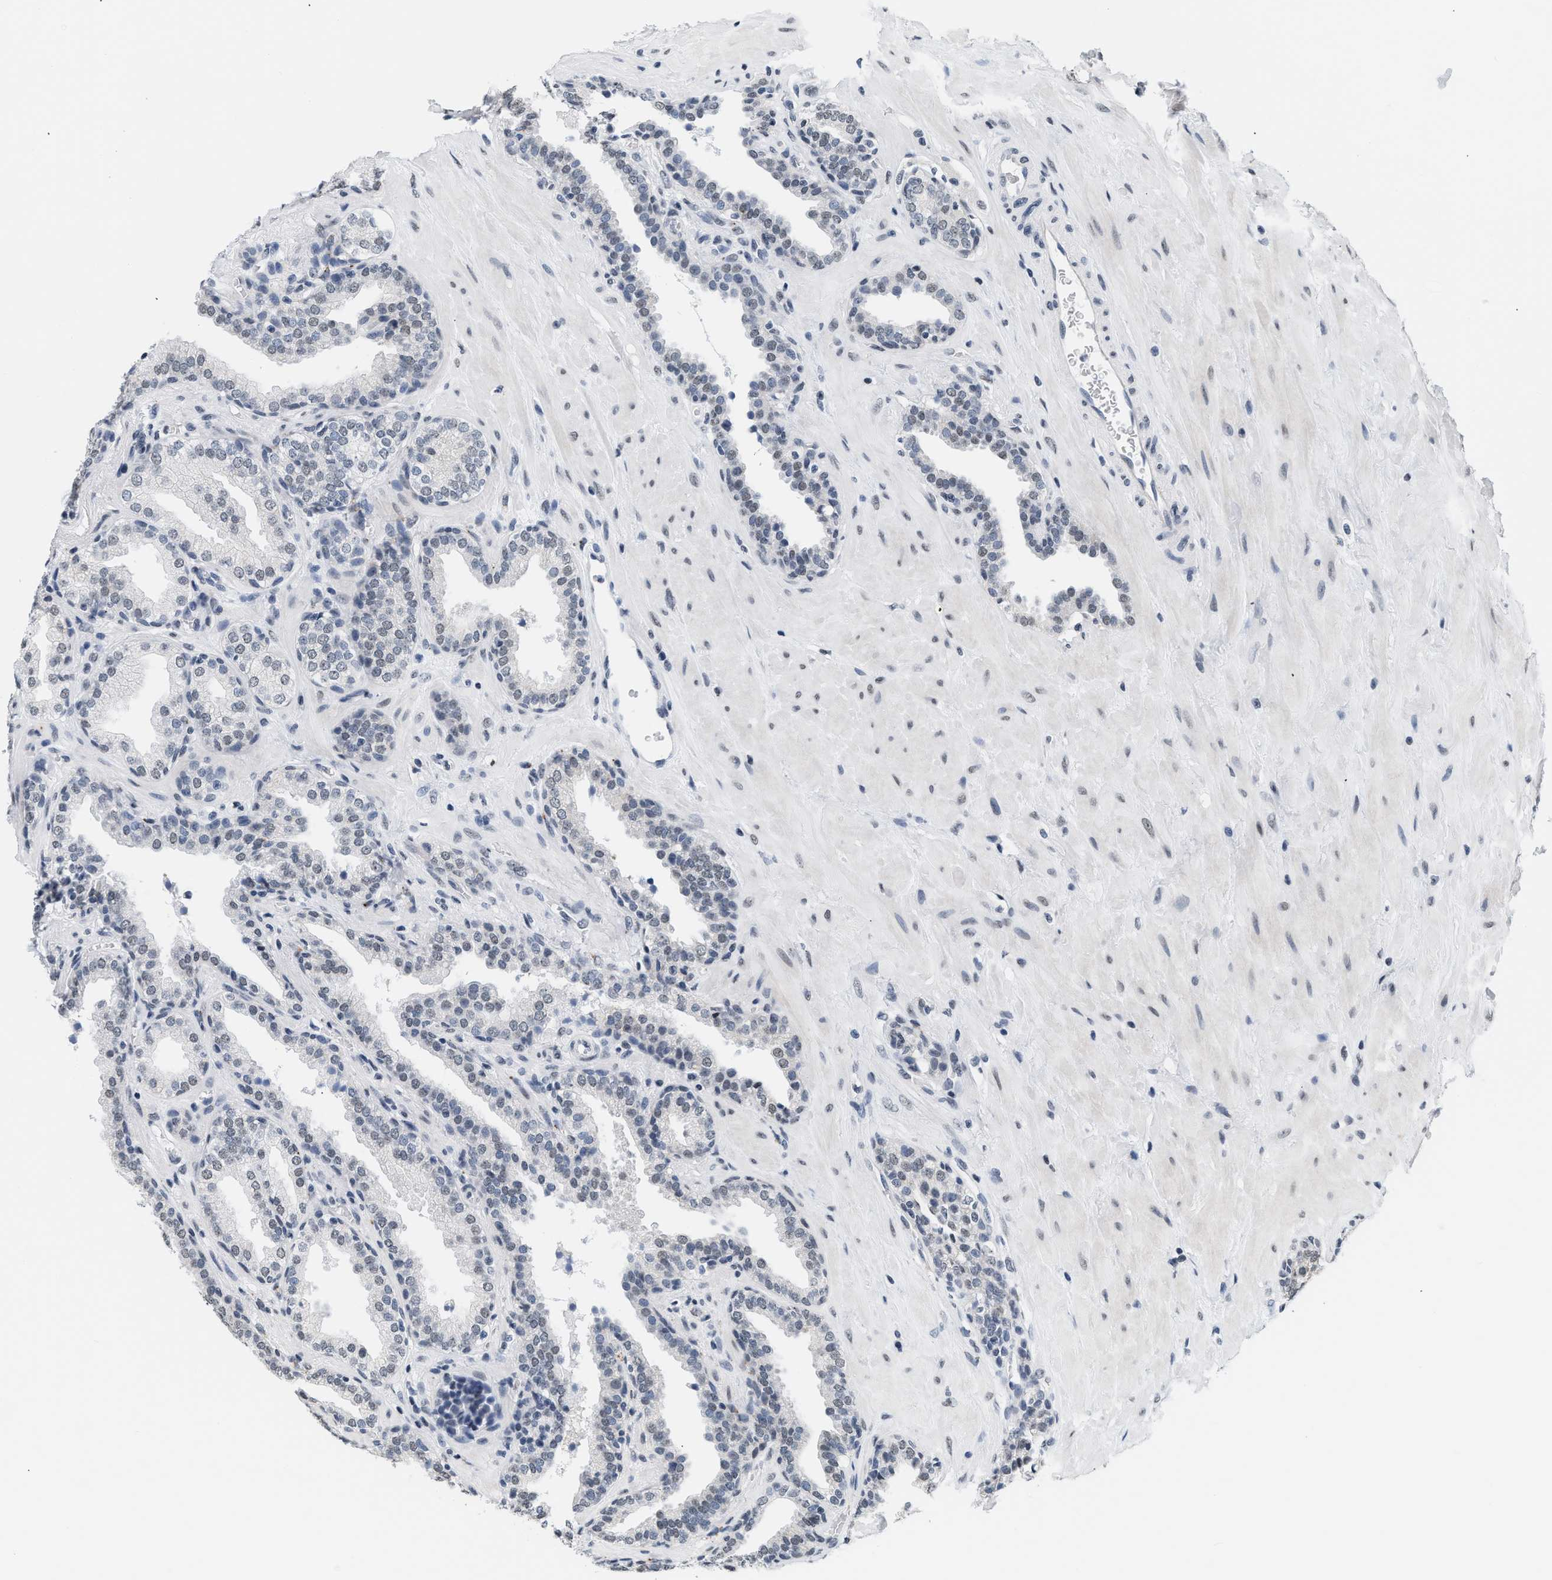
{"staining": {"intensity": "weak", "quantity": "<25%", "location": "nuclear"}, "tissue": "prostate", "cell_type": "Glandular cells", "image_type": "normal", "snomed": [{"axis": "morphology", "description": "Normal tissue, NOS"}, {"axis": "topography", "description": "Prostate"}], "caption": "Immunohistochemistry of normal human prostate exhibits no positivity in glandular cells.", "gene": "RAF1", "patient": {"sex": "male", "age": 51}}